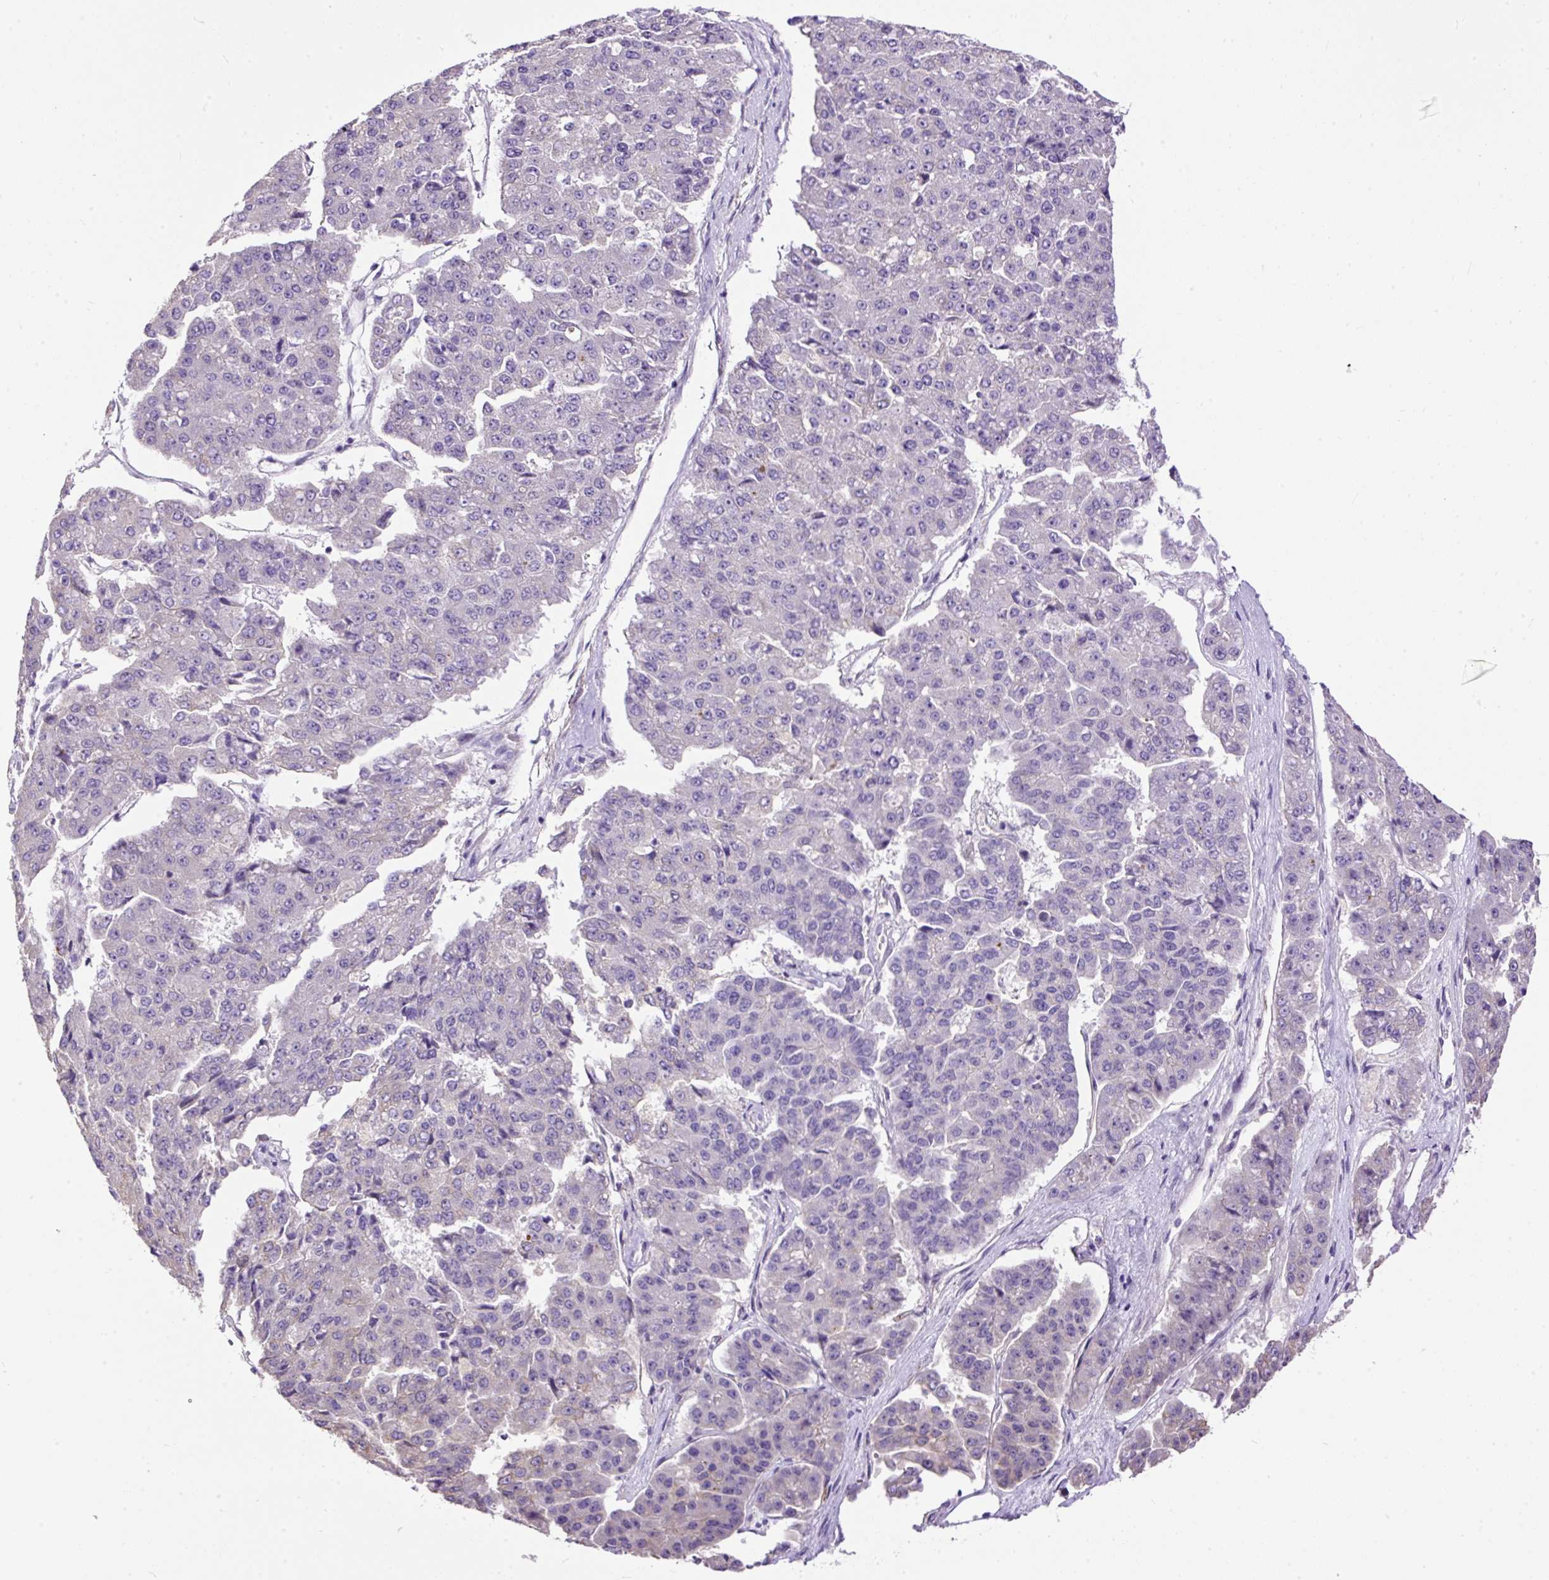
{"staining": {"intensity": "negative", "quantity": "none", "location": "none"}, "tissue": "pancreatic cancer", "cell_type": "Tumor cells", "image_type": "cancer", "snomed": [{"axis": "morphology", "description": "Adenocarcinoma, NOS"}, {"axis": "topography", "description": "Pancreas"}], "caption": "Pancreatic adenocarcinoma was stained to show a protein in brown. There is no significant expression in tumor cells.", "gene": "MAGEB16", "patient": {"sex": "male", "age": 50}}